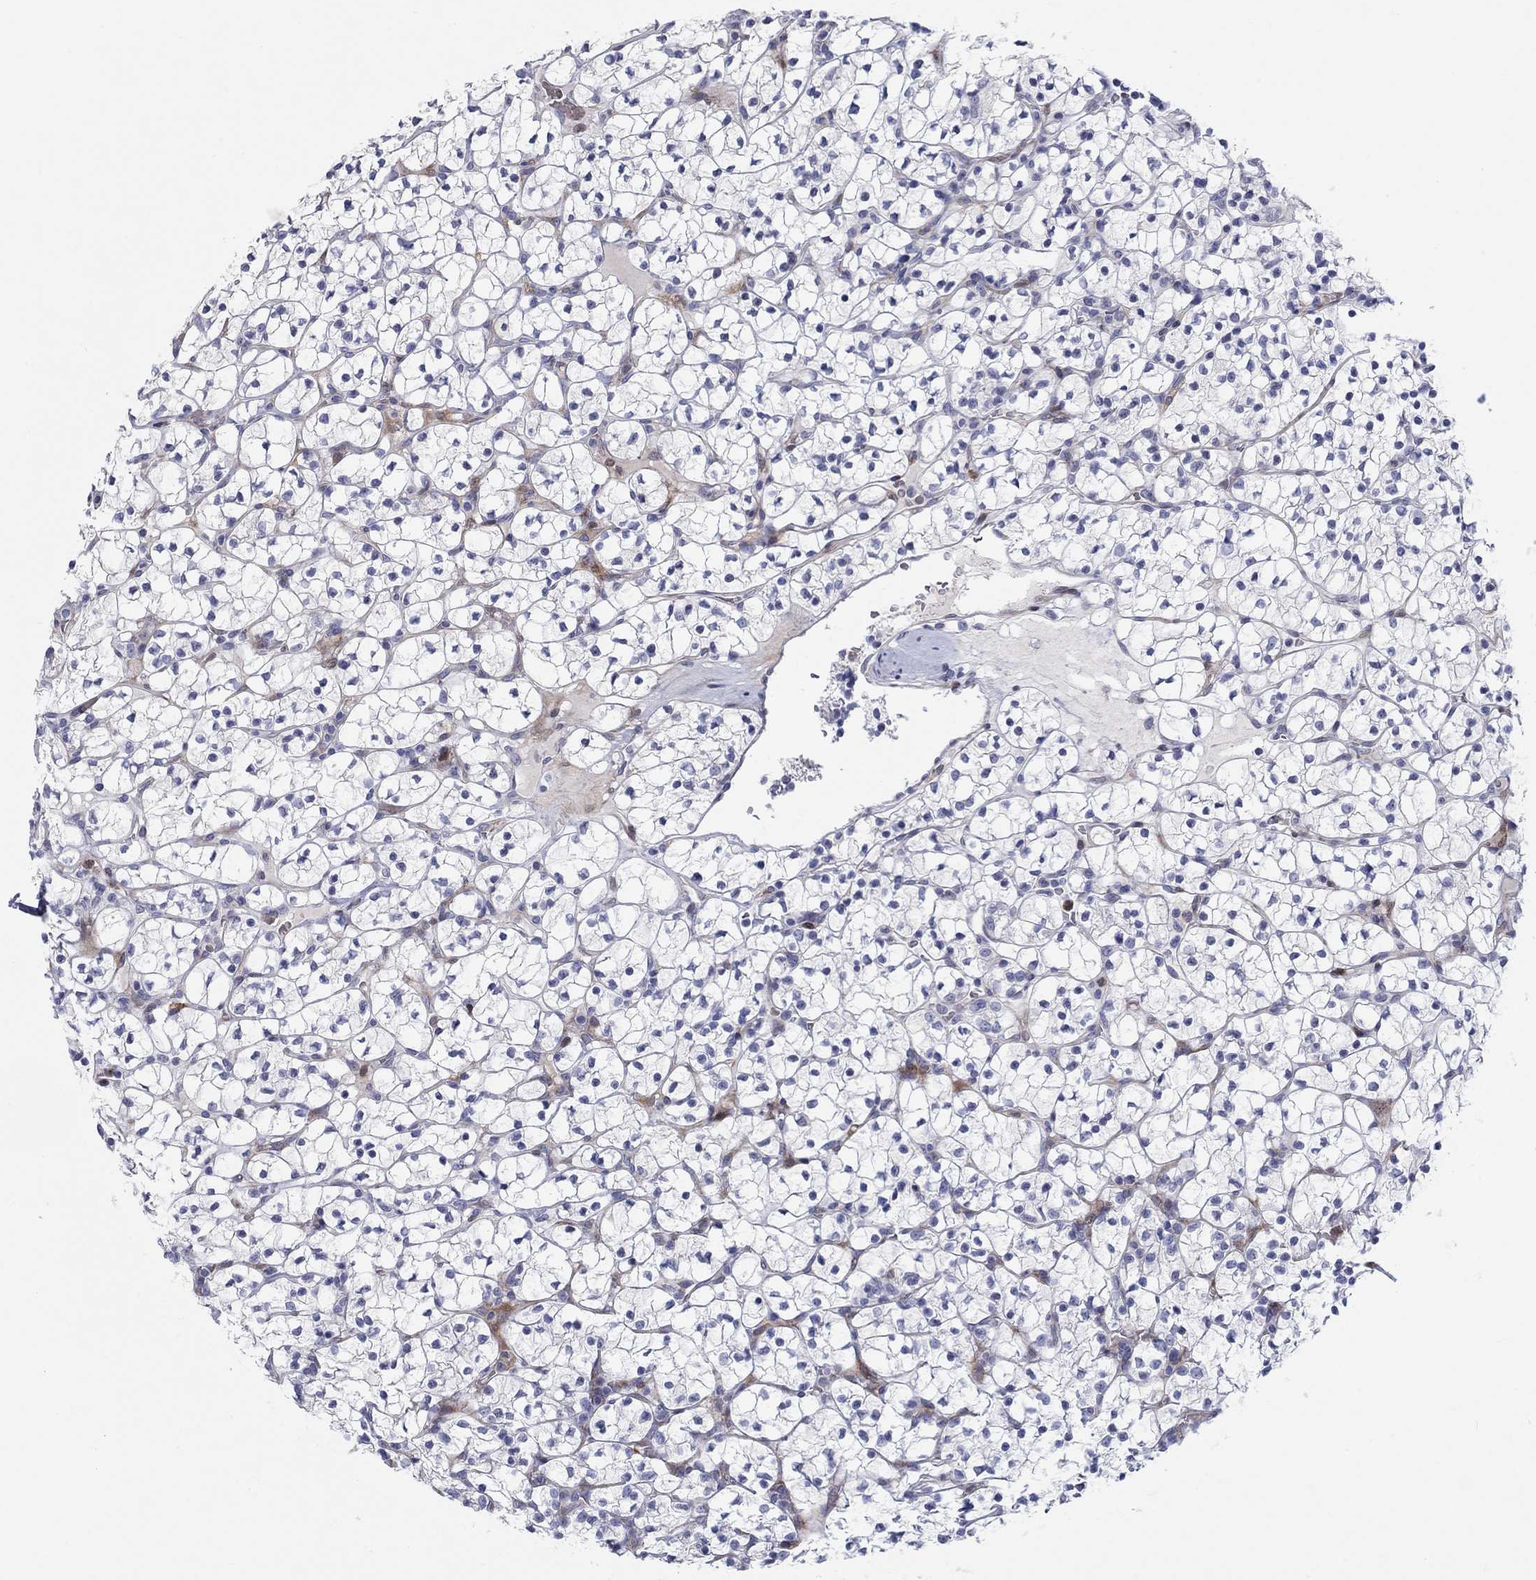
{"staining": {"intensity": "negative", "quantity": "none", "location": "none"}, "tissue": "renal cancer", "cell_type": "Tumor cells", "image_type": "cancer", "snomed": [{"axis": "morphology", "description": "Adenocarcinoma, NOS"}, {"axis": "topography", "description": "Kidney"}], "caption": "The IHC photomicrograph has no significant staining in tumor cells of renal cancer tissue. The staining was performed using DAB (3,3'-diaminobenzidine) to visualize the protein expression in brown, while the nuclei were stained in blue with hematoxylin (Magnification: 20x).", "gene": "ARHGAP36", "patient": {"sex": "female", "age": 89}}